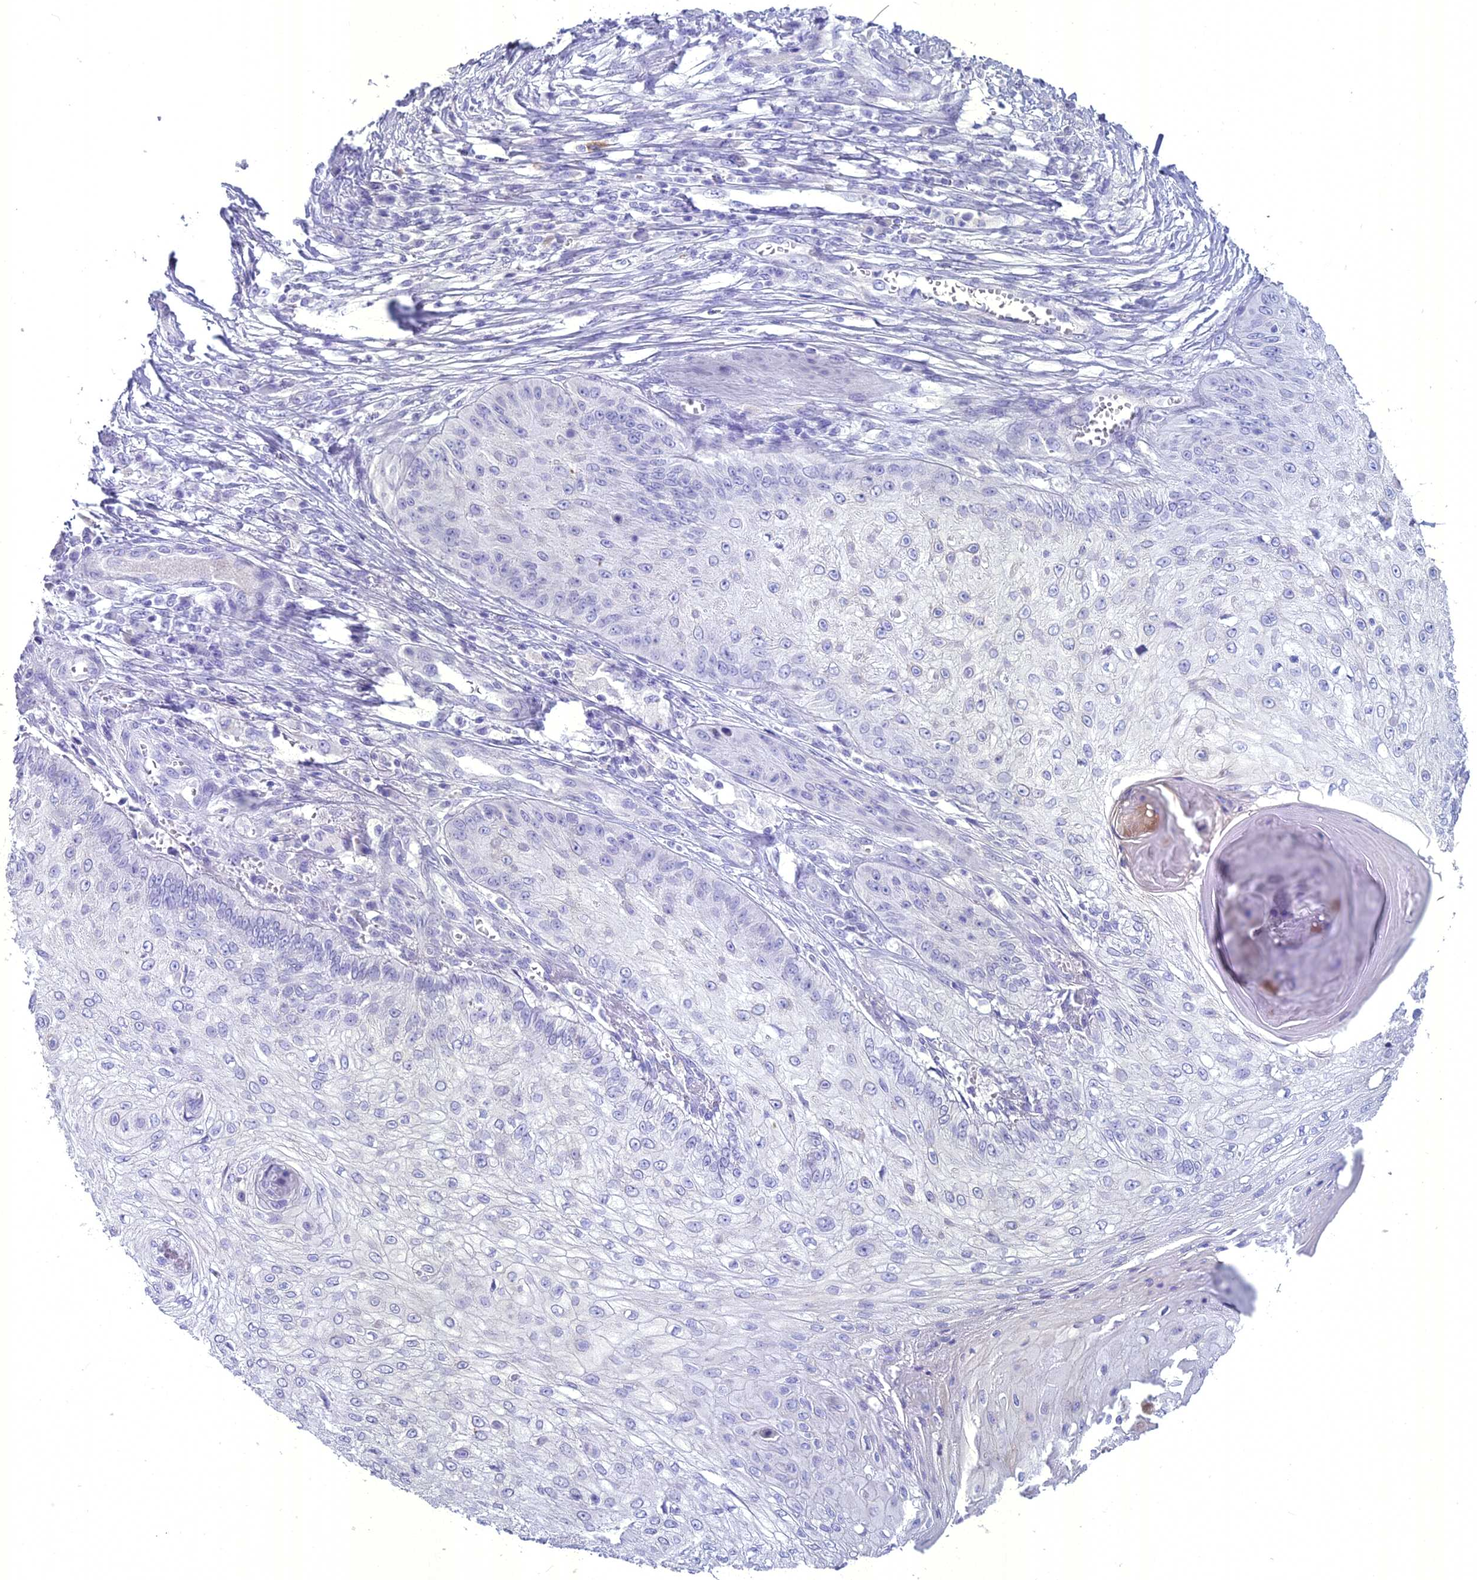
{"staining": {"intensity": "negative", "quantity": "none", "location": "none"}, "tissue": "skin cancer", "cell_type": "Tumor cells", "image_type": "cancer", "snomed": [{"axis": "morphology", "description": "Squamous cell carcinoma, NOS"}, {"axis": "topography", "description": "Skin"}], "caption": "Tumor cells are negative for protein expression in human skin cancer.", "gene": "UNC80", "patient": {"sex": "male", "age": 70}}